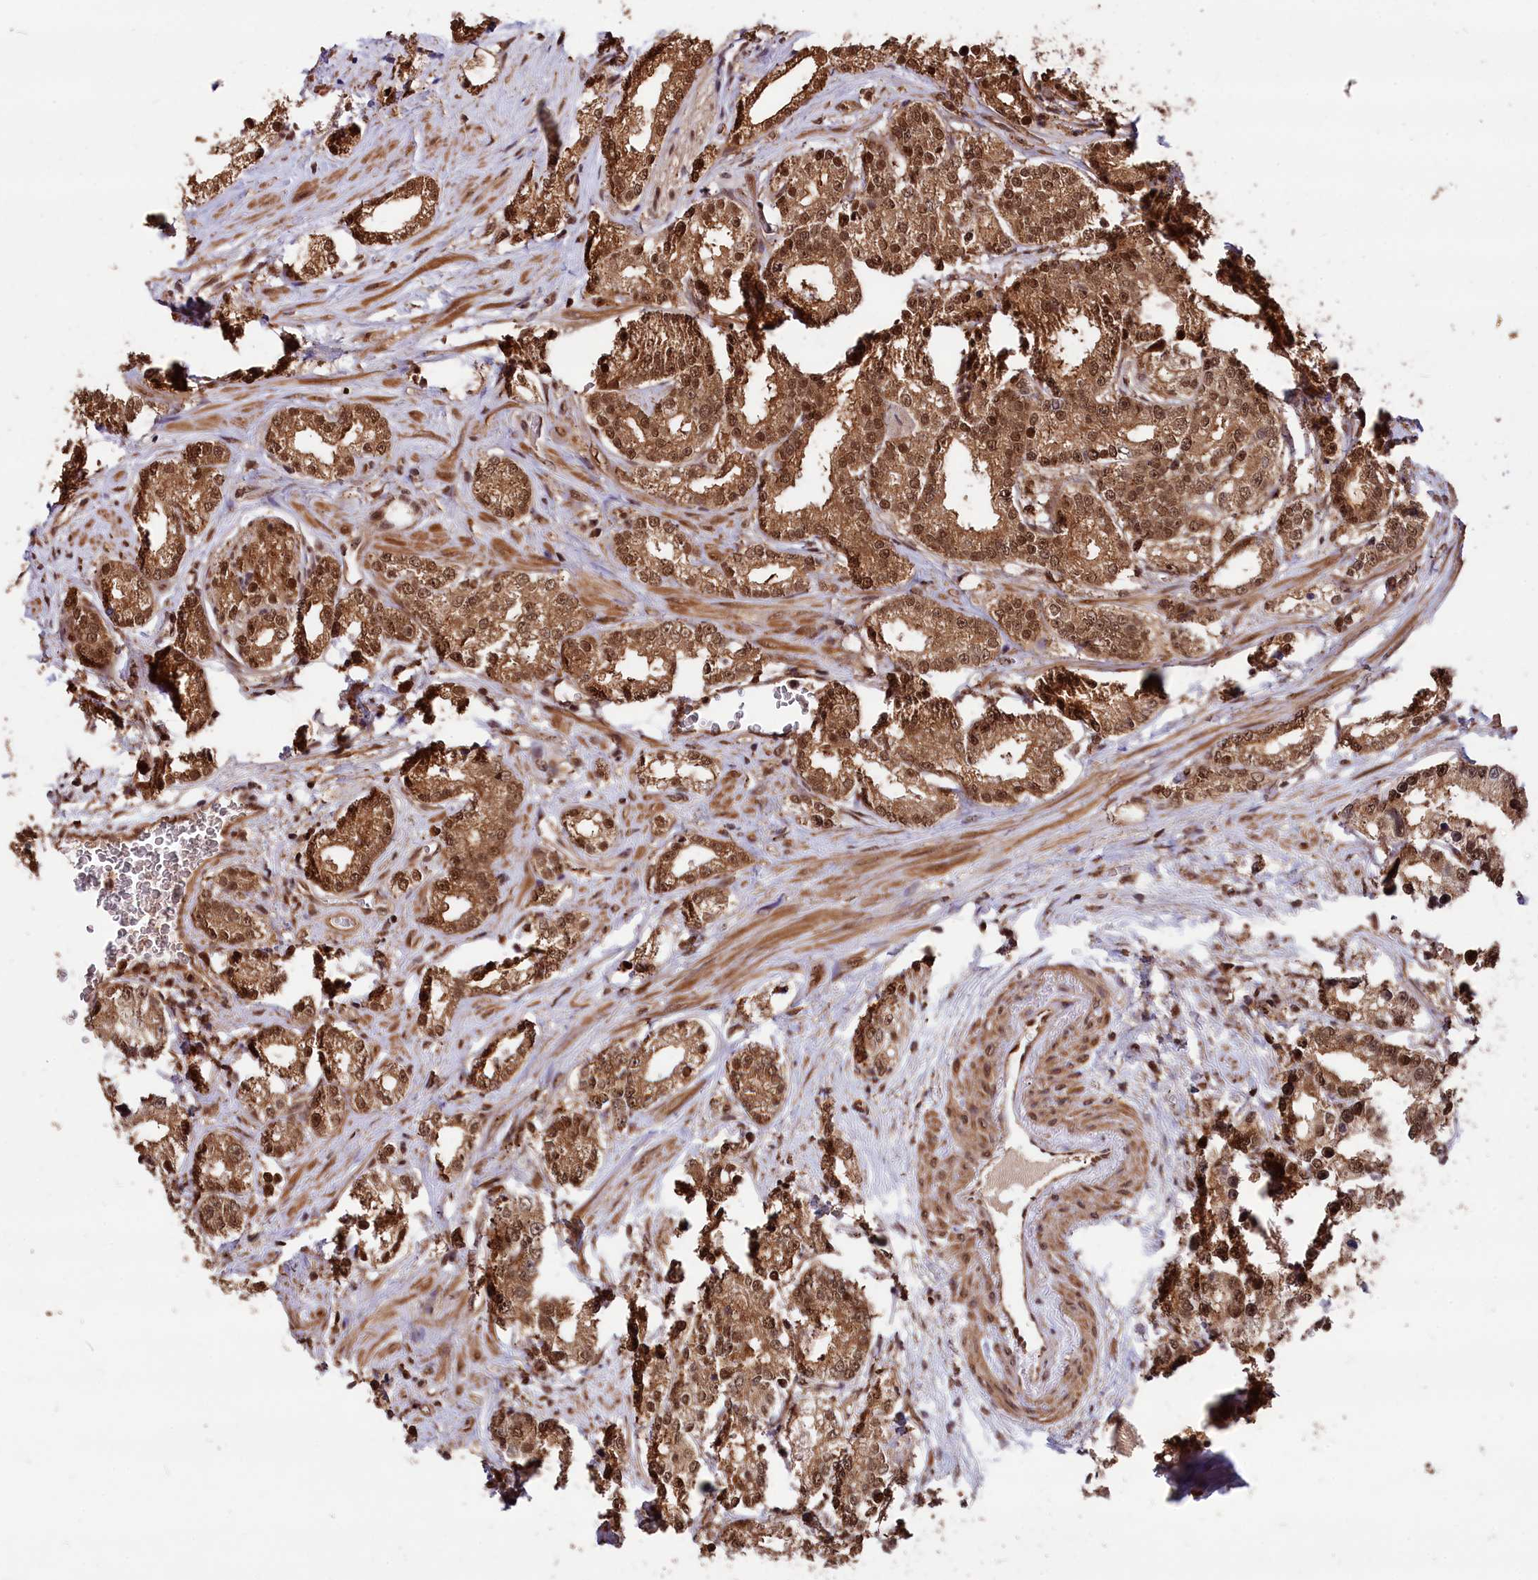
{"staining": {"intensity": "moderate", "quantity": ">75%", "location": "cytoplasmic/membranous,nuclear"}, "tissue": "prostate cancer", "cell_type": "Tumor cells", "image_type": "cancer", "snomed": [{"axis": "morphology", "description": "Normal tissue, NOS"}, {"axis": "morphology", "description": "Adenocarcinoma, High grade"}, {"axis": "topography", "description": "Prostate"}], "caption": "Adenocarcinoma (high-grade) (prostate) was stained to show a protein in brown. There is medium levels of moderate cytoplasmic/membranous and nuclear positivity in about >75% of tumor cells. The staining was performed using DAB to visualize the protein expression in brown, while the nuclei were stained in blue with hematoxylin (Magnification: 20x).", "gene": "ADRM1", "patient": {"sex": "male", "age": 83}}